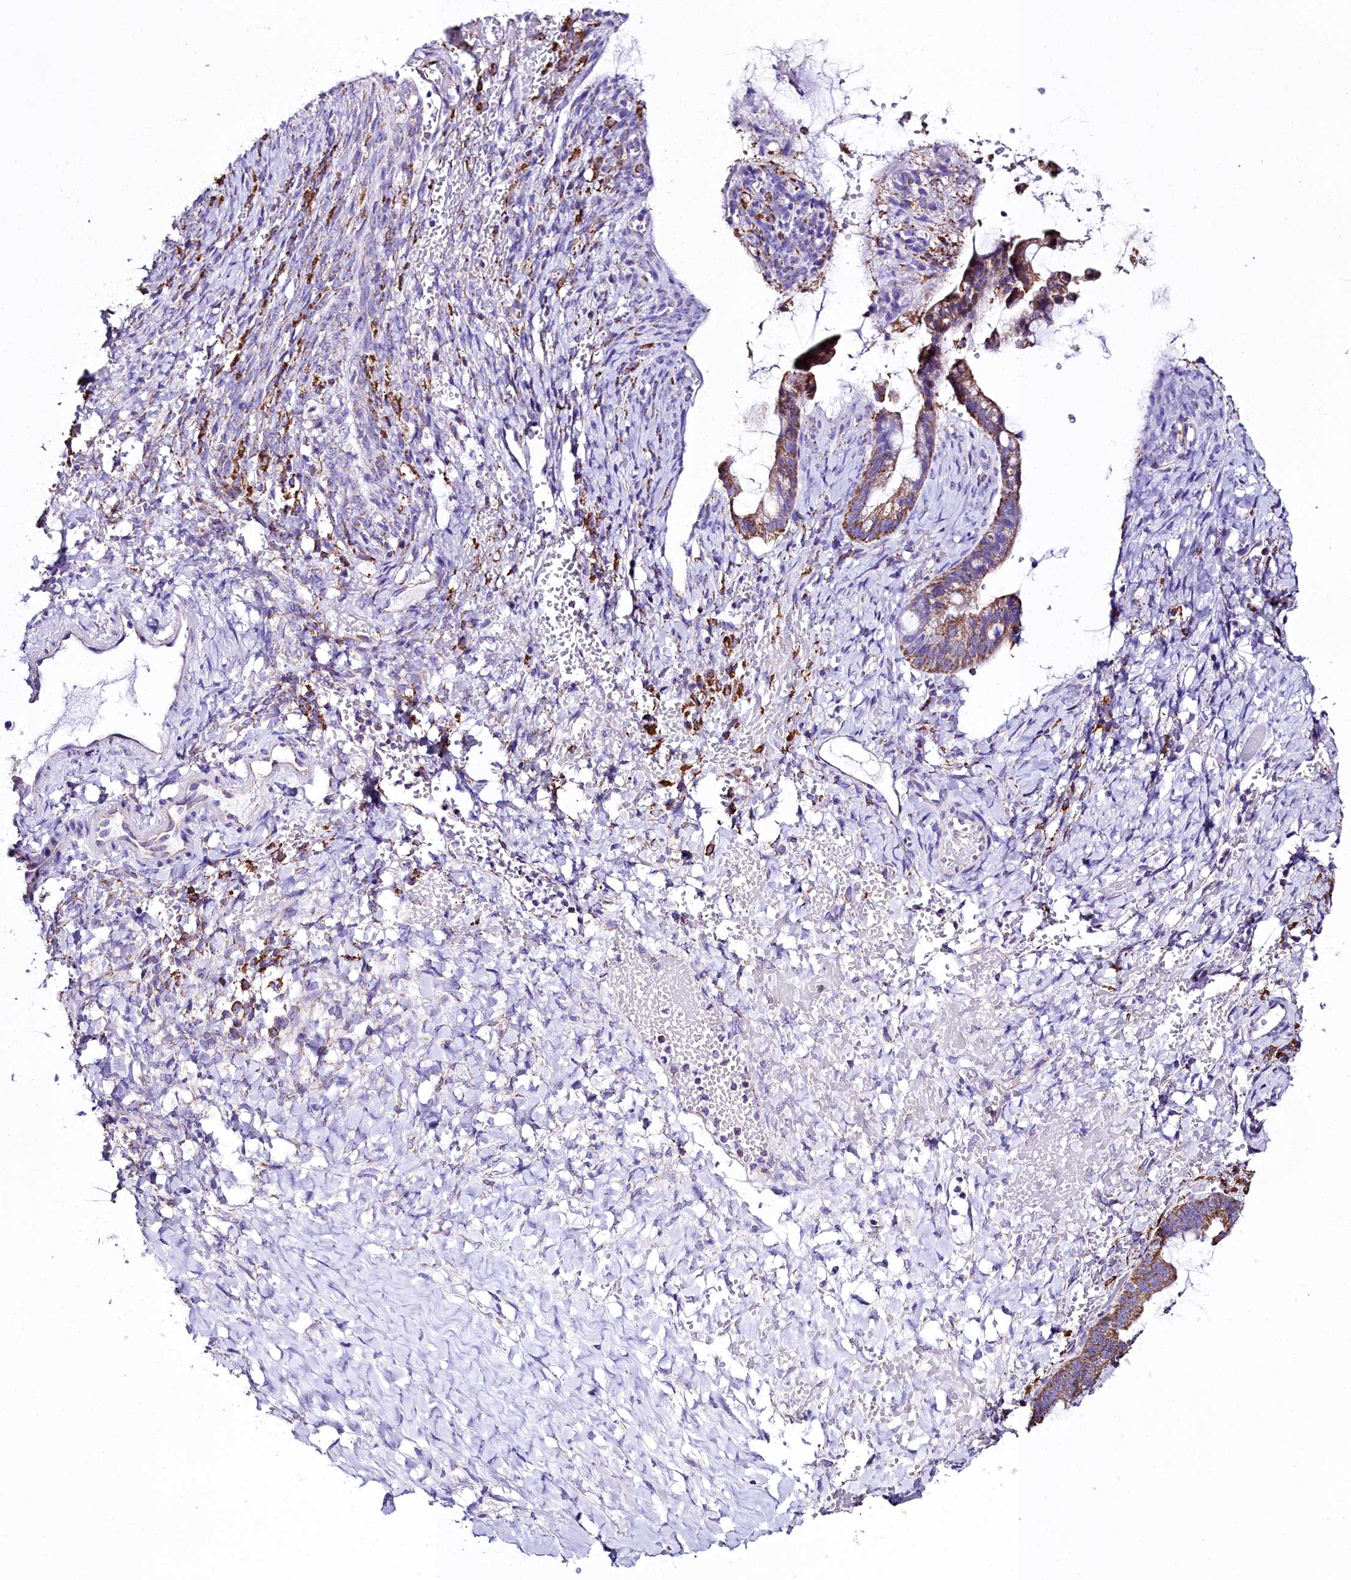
{"staining": {"intensity": "moderate", "quantity": ">75%", "location": "cytoplasmic/membranous"}, "tissue": "ovarian cancer", "cell_type": "Tumor cells", "image_type": "cancer", "snomed": [{"axis": "morphology", "description": "Cystadenocarcinoma, mucinous, NOS"}, {"axis": "topography", "description": "Ovary"}], "caption": "Ovarian cancer was stained to show a protein in brown. There is medium levels of moderate cytoplasmic/membranous positivity in approximately >75% of tumor cells.", "gene": "WDFY3", "patient": {"sex": "female", "age": 73}}